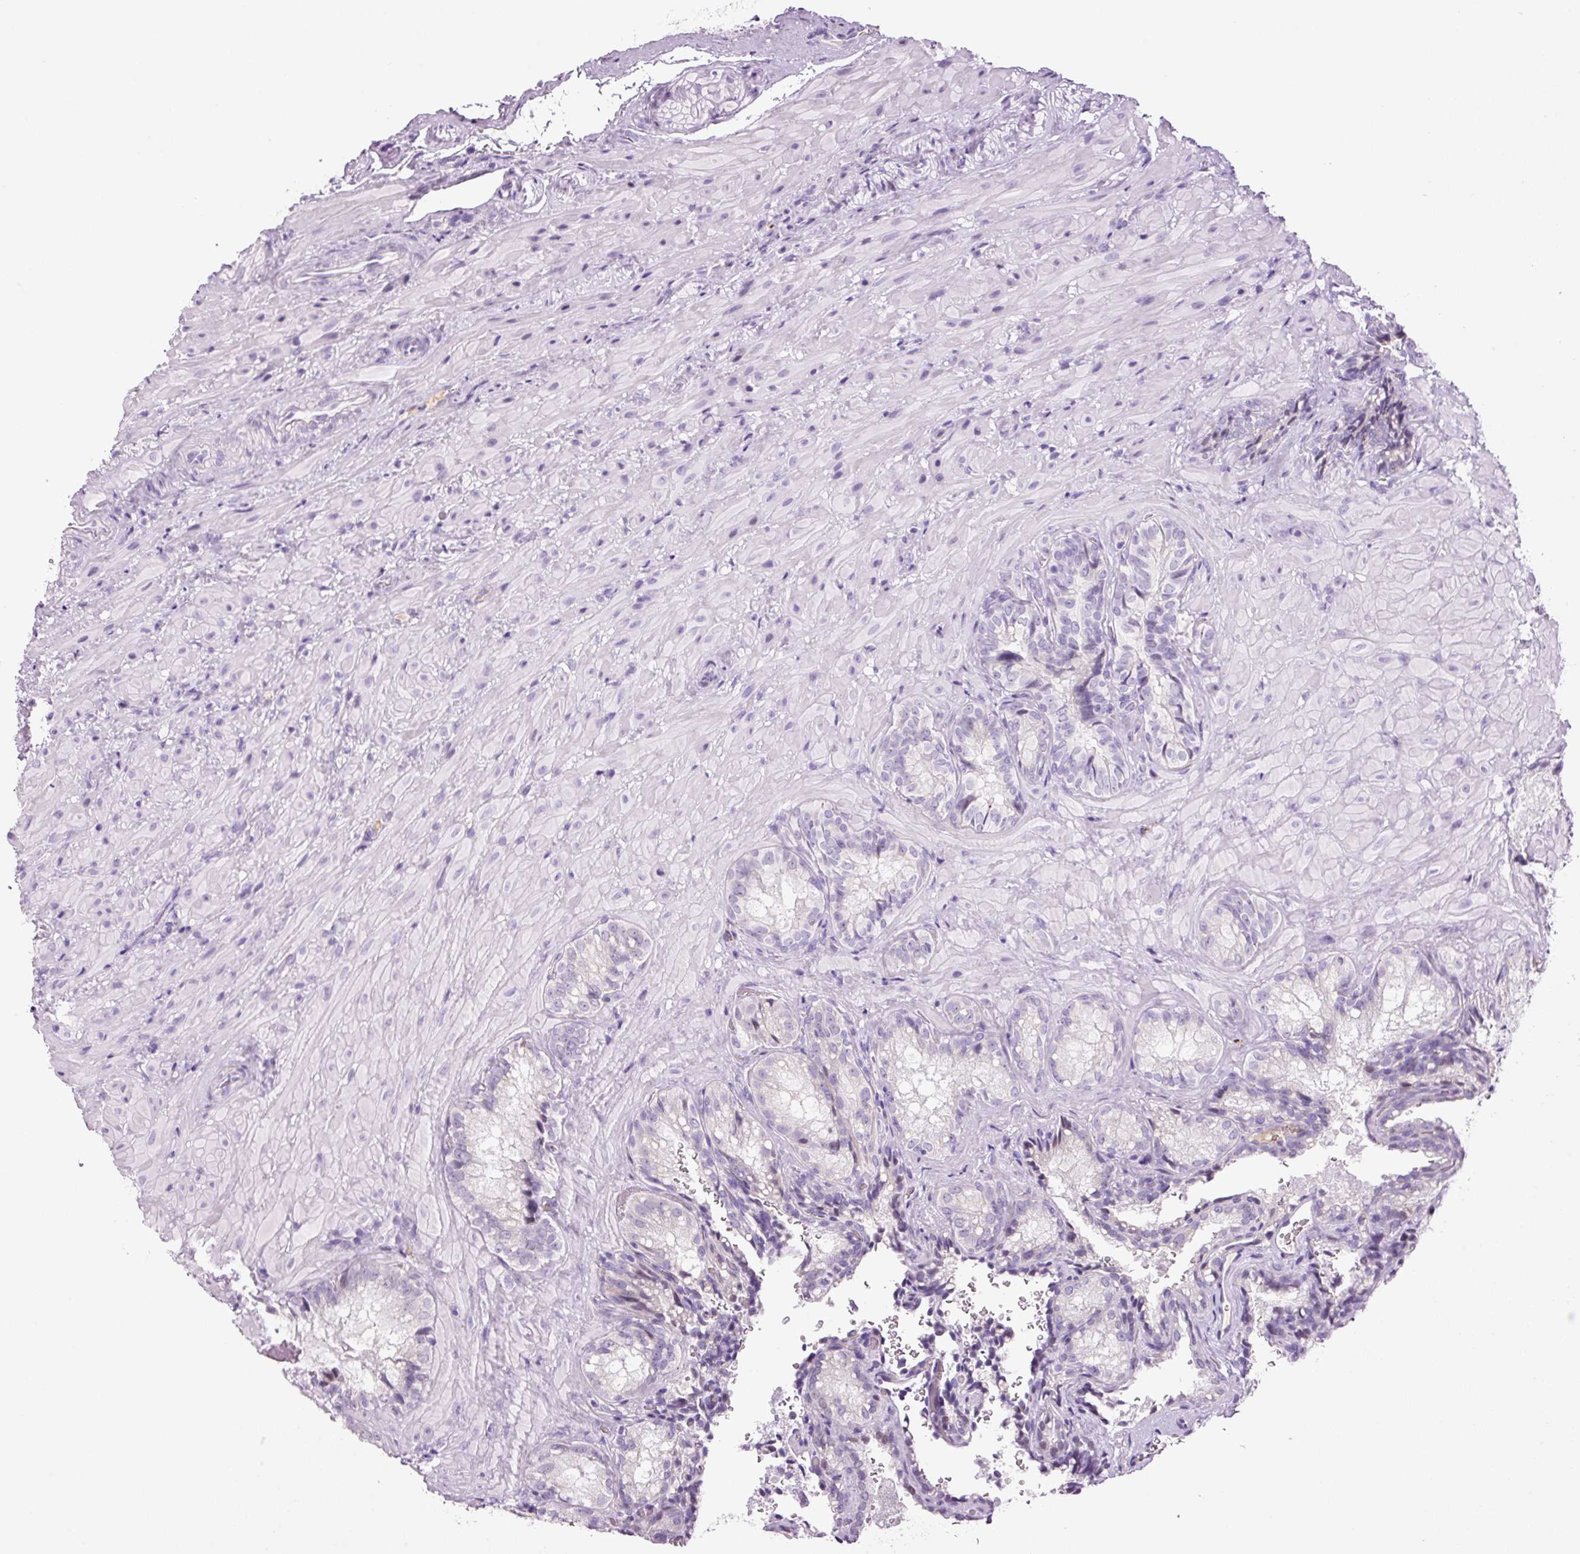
{"staining": {"intensity": "negative", "quantity": "none", "location": "none"}, "tissue": "seminal vesicle", "cell_type": "Glandular cells", "image_type": "normal", "snomed": [{"axis": "morphology", "description": "Normal tissue, NOS"}, {"axis": "topography", "description": "Seminal veicle"}], "caption": "Glandular cells are negative for protein expression in benign human seminal vesicle. The staining was performed using DAB to visualize the protein expression in brown, while the nuclei were stained in blue with hematoxylin (Magnification: 20x).", "gene": "KLF1", "patient": {"sex": "male", "age": 47}}